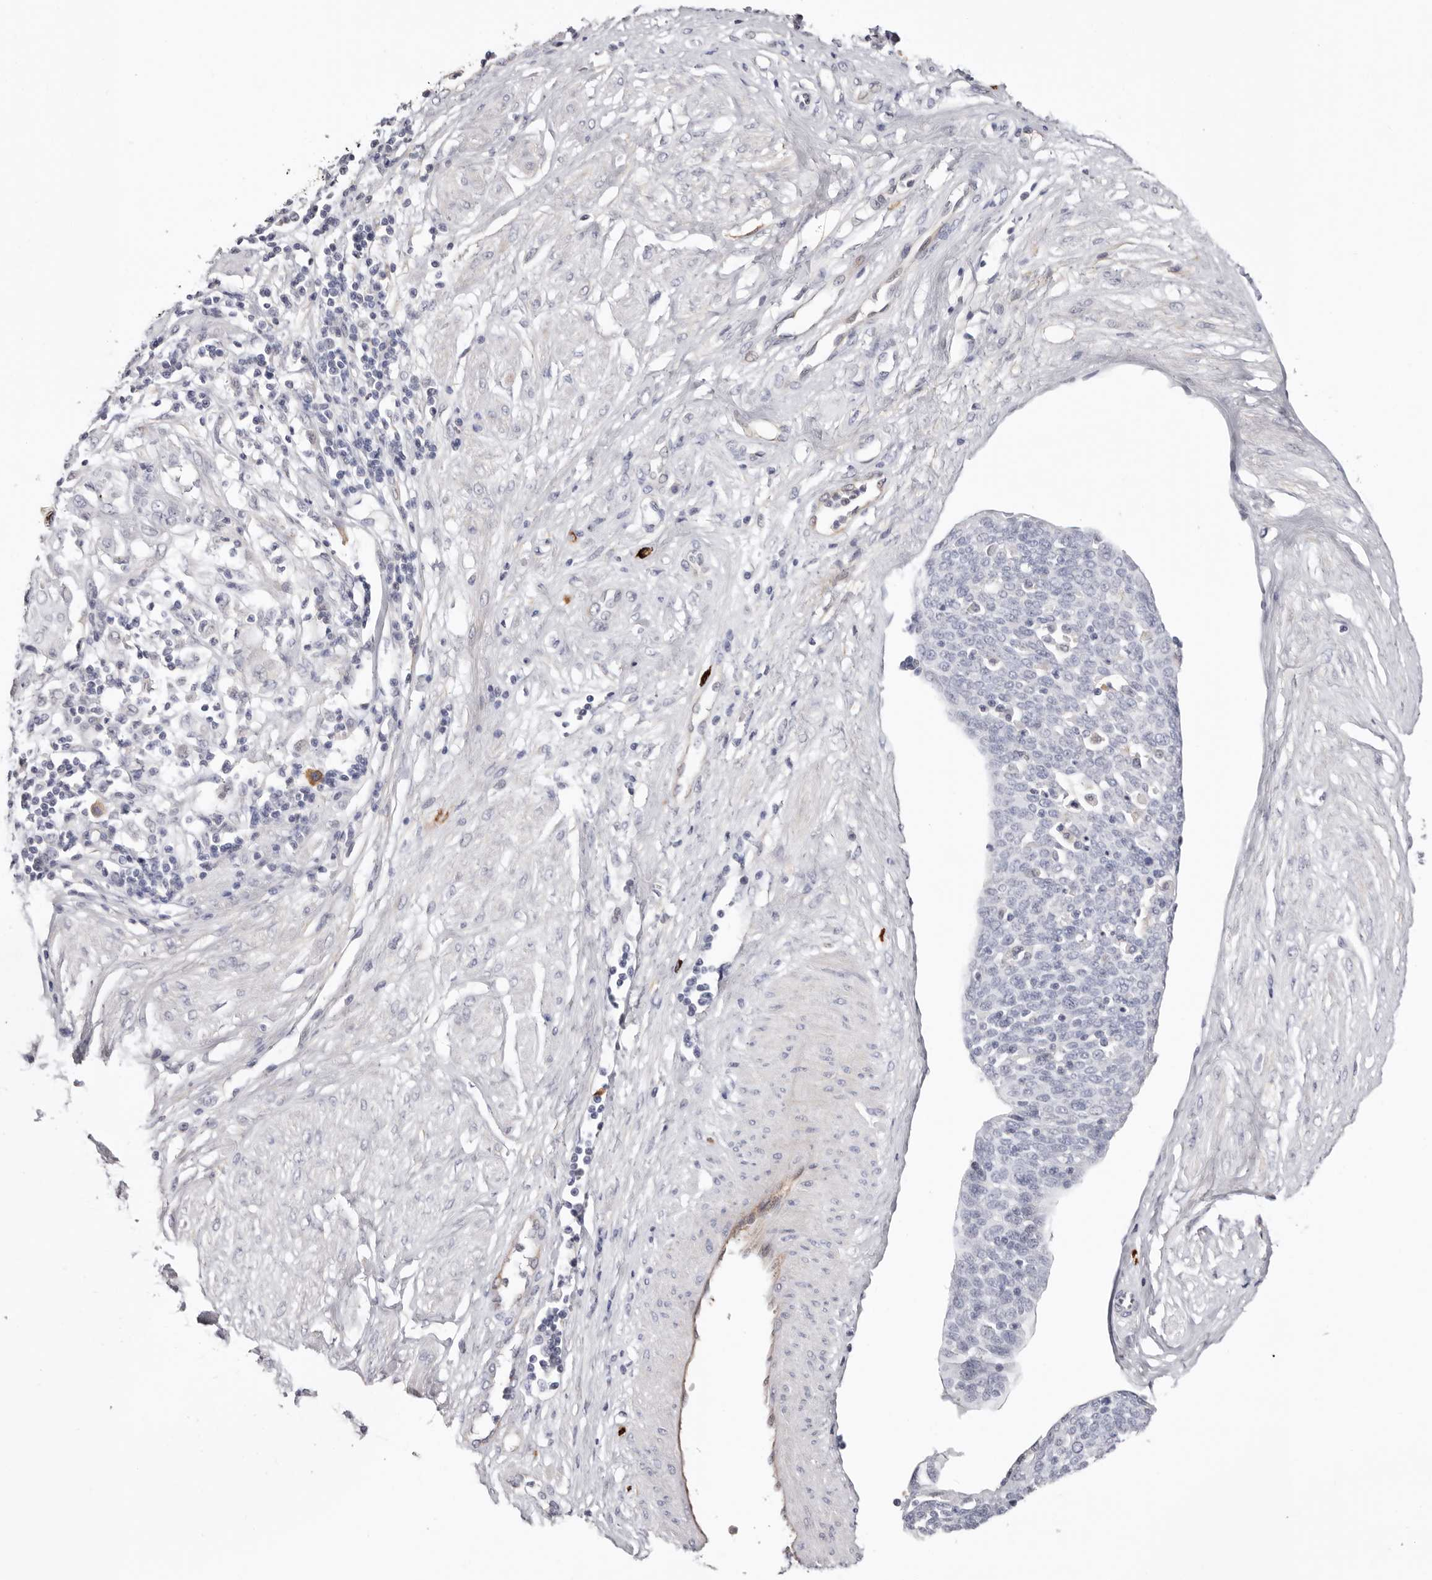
{"staining": {"intensity": "negative", "quantity": "none", "location": "none"}, "tissue": "cervical cancer", "cell_type": "Tumor cells", "image_type": "cancer", "snomed": [{"axis": "morphology", "description": "Squamous cell carcinoma, NOS"}, {"axis": "topography", "description": "Cervix"}], "caption": "Tumor cells are negative for brown protein staining in cervical squamous cell carcinoma. (DAB (3,3'-diaminobenzidine) IHC with hematoxylin counter stain).", "gene": "PKDCC", "patient": {"sex": "female", "age": 34}}